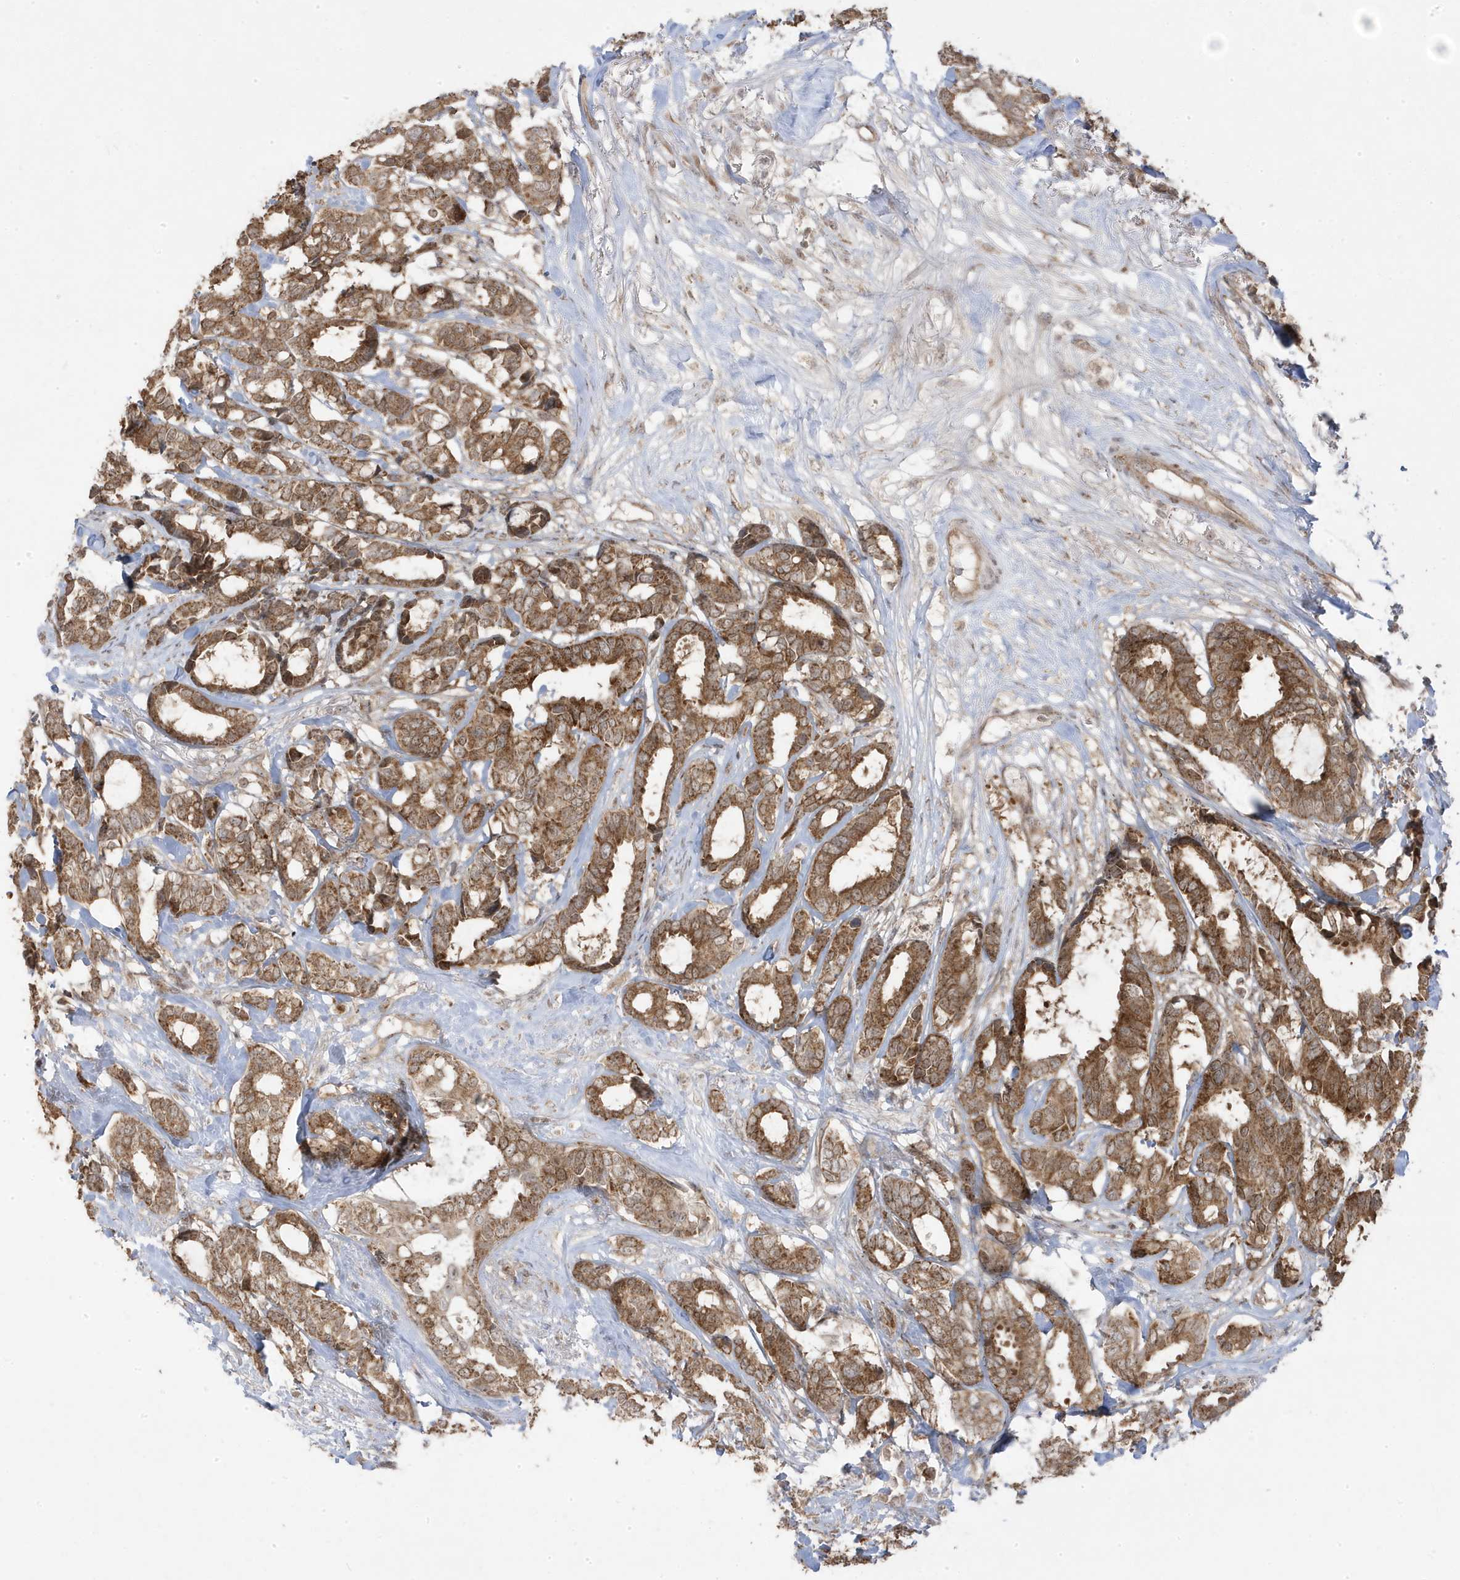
{"staining": {"intensity": "moderate", "quantity": ">75%", "location": "cytoplasmic/membranous"}, "tissue": "breast cancer", "cell_type": "Tumor cells", "image_type": "cancer", "snomed": [{"axis": "morphology", "description": "Duct carcinoma"}, {"axis": "topography", "description": "Breast"}], "caption": "Protein expression analysis of human breast infiltrating ductal carcinoma reveals moderate cytoplasmic/membranous staining in approximately >75% of tumor cells. (DAB (3,3'-diaminobenzidine) = brown stain, brightfield microscopy at high magnification).", "gene": "DNAJC12", "patient": {"sex": "female", "age": 87}}